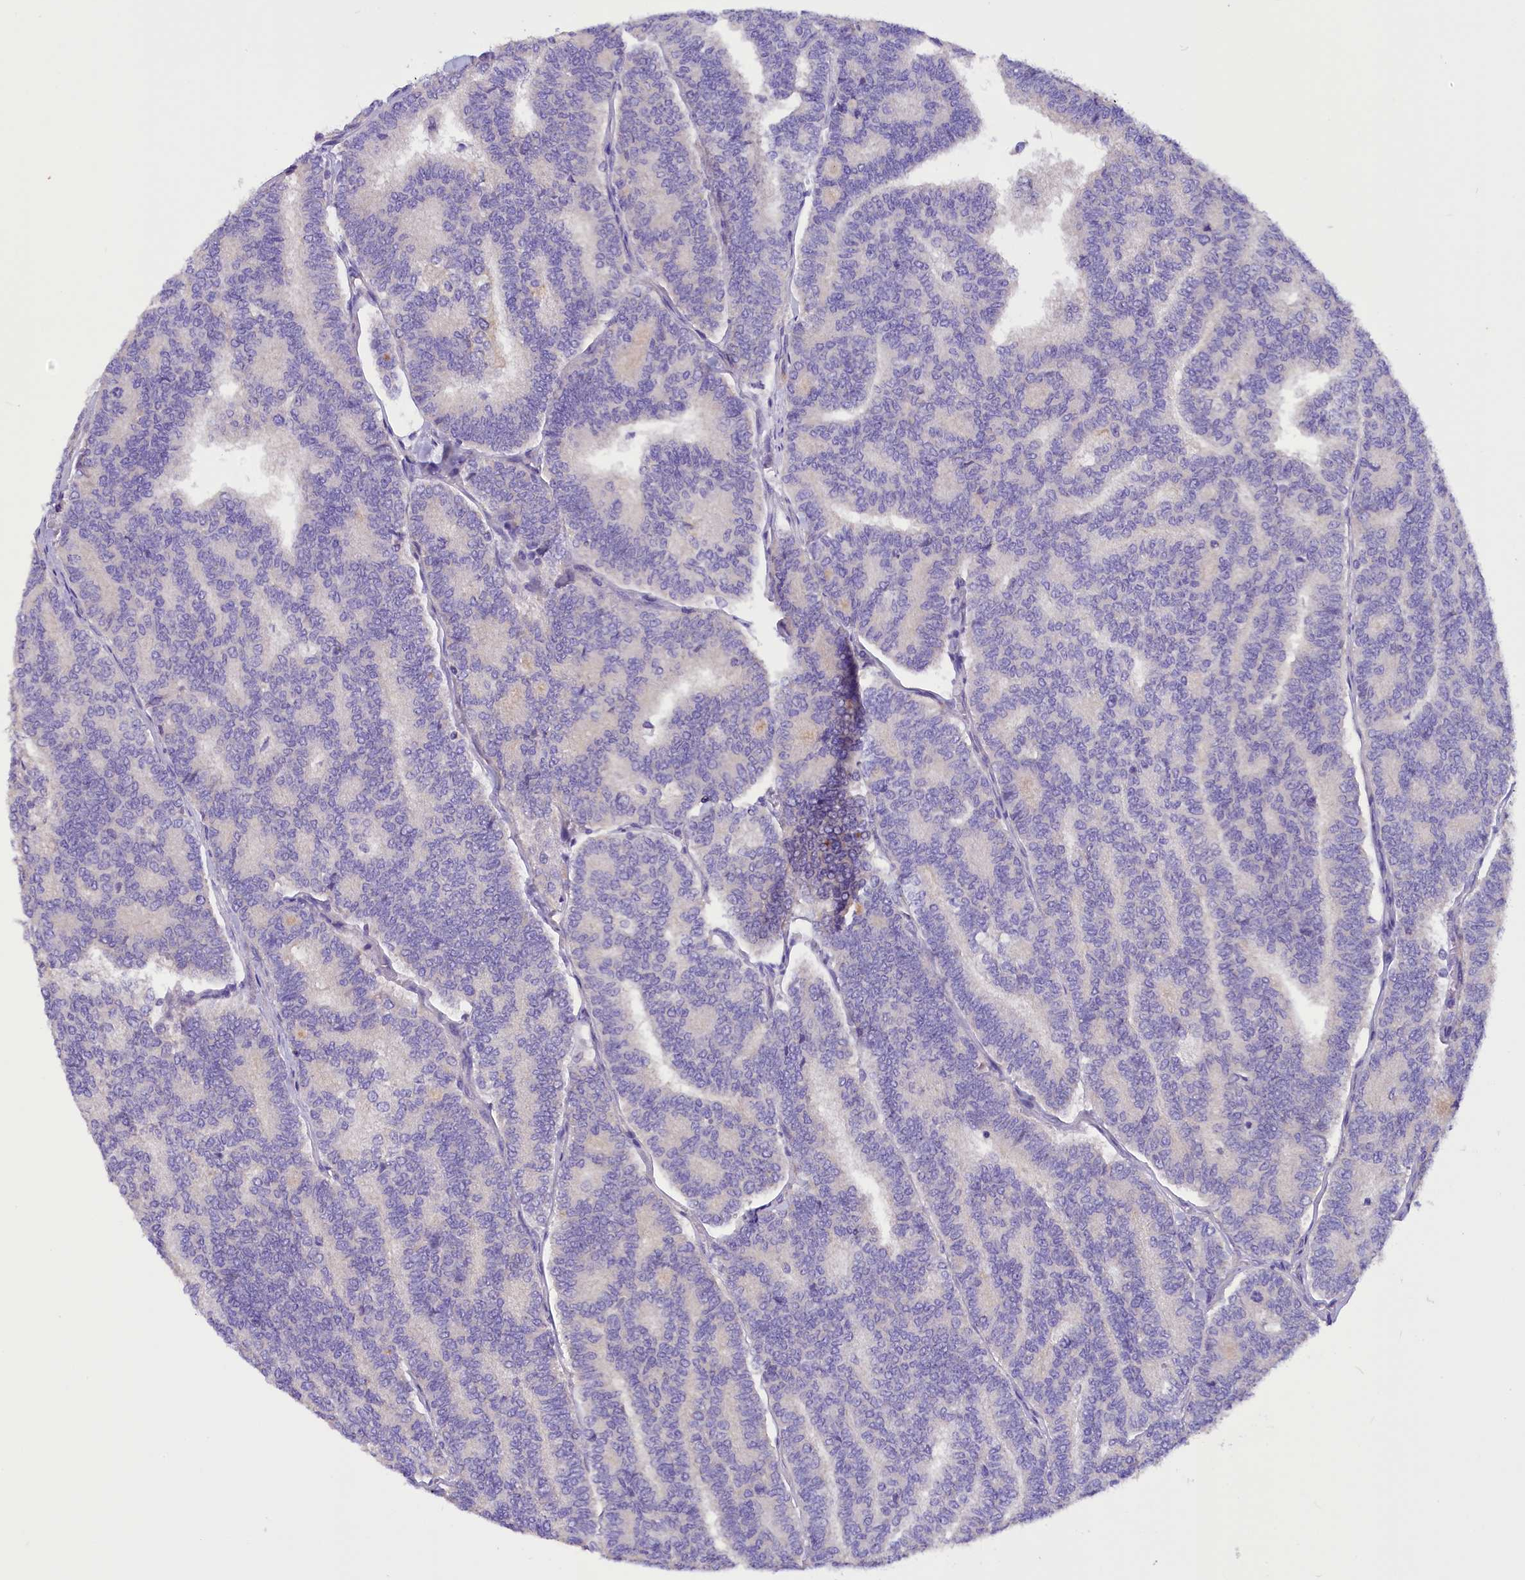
{"staining": {"intensity": "negative", "quantity": "none", "location": "none"}, "tissue": "thyroid cancer", "cell_type": "Tumor cells", "image_type": "cancer", "snomed": [{"axis": "morphology", "description": "Papillary adenocarcinoma, NOS"}, {"axis": "topography", "description": "Thyroid gland"}], "caption": "DAB (3,3'-diaminobenzidine) immunohistochemical staining of thyroid cancer (papillary adenocarcinoma) reveals no significant expression in tumor cells.", "gene": "AP3B2", "patient": {"sex": "female", "age": 35}}